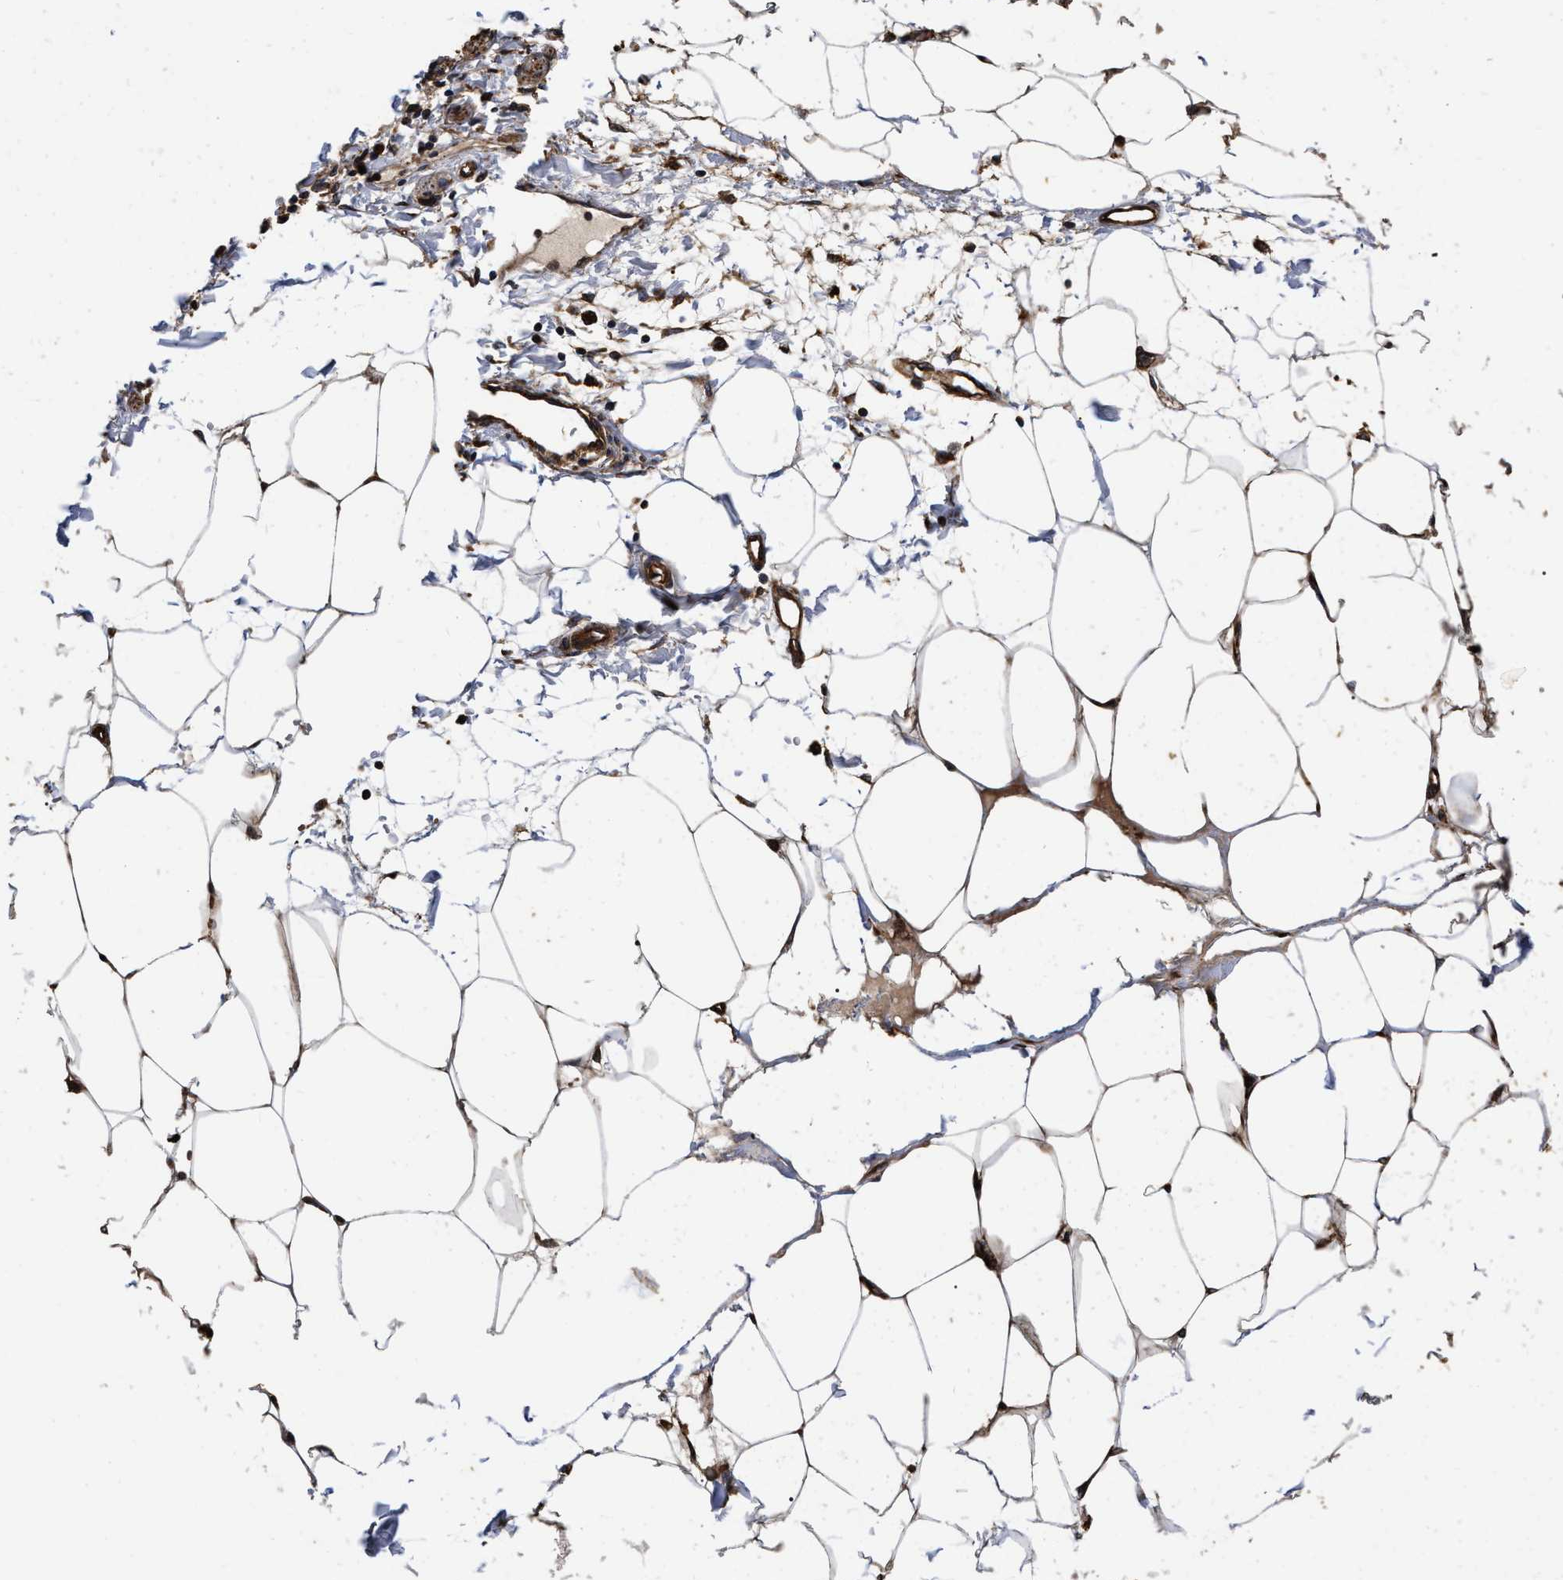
{"staining": {"intensity": "strong", "quantity": ">75%", "location": "cytoplasmic/membranous"}, "tissue": "adipose tissue", "cell_type": "Adipocytes", "image_type": "normal", "snomed": [{"axis": "morphology", "description": "Normal tissue, NOS"}, {"axis": "morphology", "description": "Adenocarcinoma, NOS"}, {"axis": "topography", "description": "Colon"}, {"axis": "topography", "description": "Peripheral nerve tissue"}], "caption": "A high-resolution image shows immunohistochemistry staining of benign adipose tissue, which shows strong cytoplasmic/membranous expression in about >75% of adipocytes. Nuclei are stained in blue.", "gene": "ABCG8", "patient": {"sex": "male", "age": 14}}